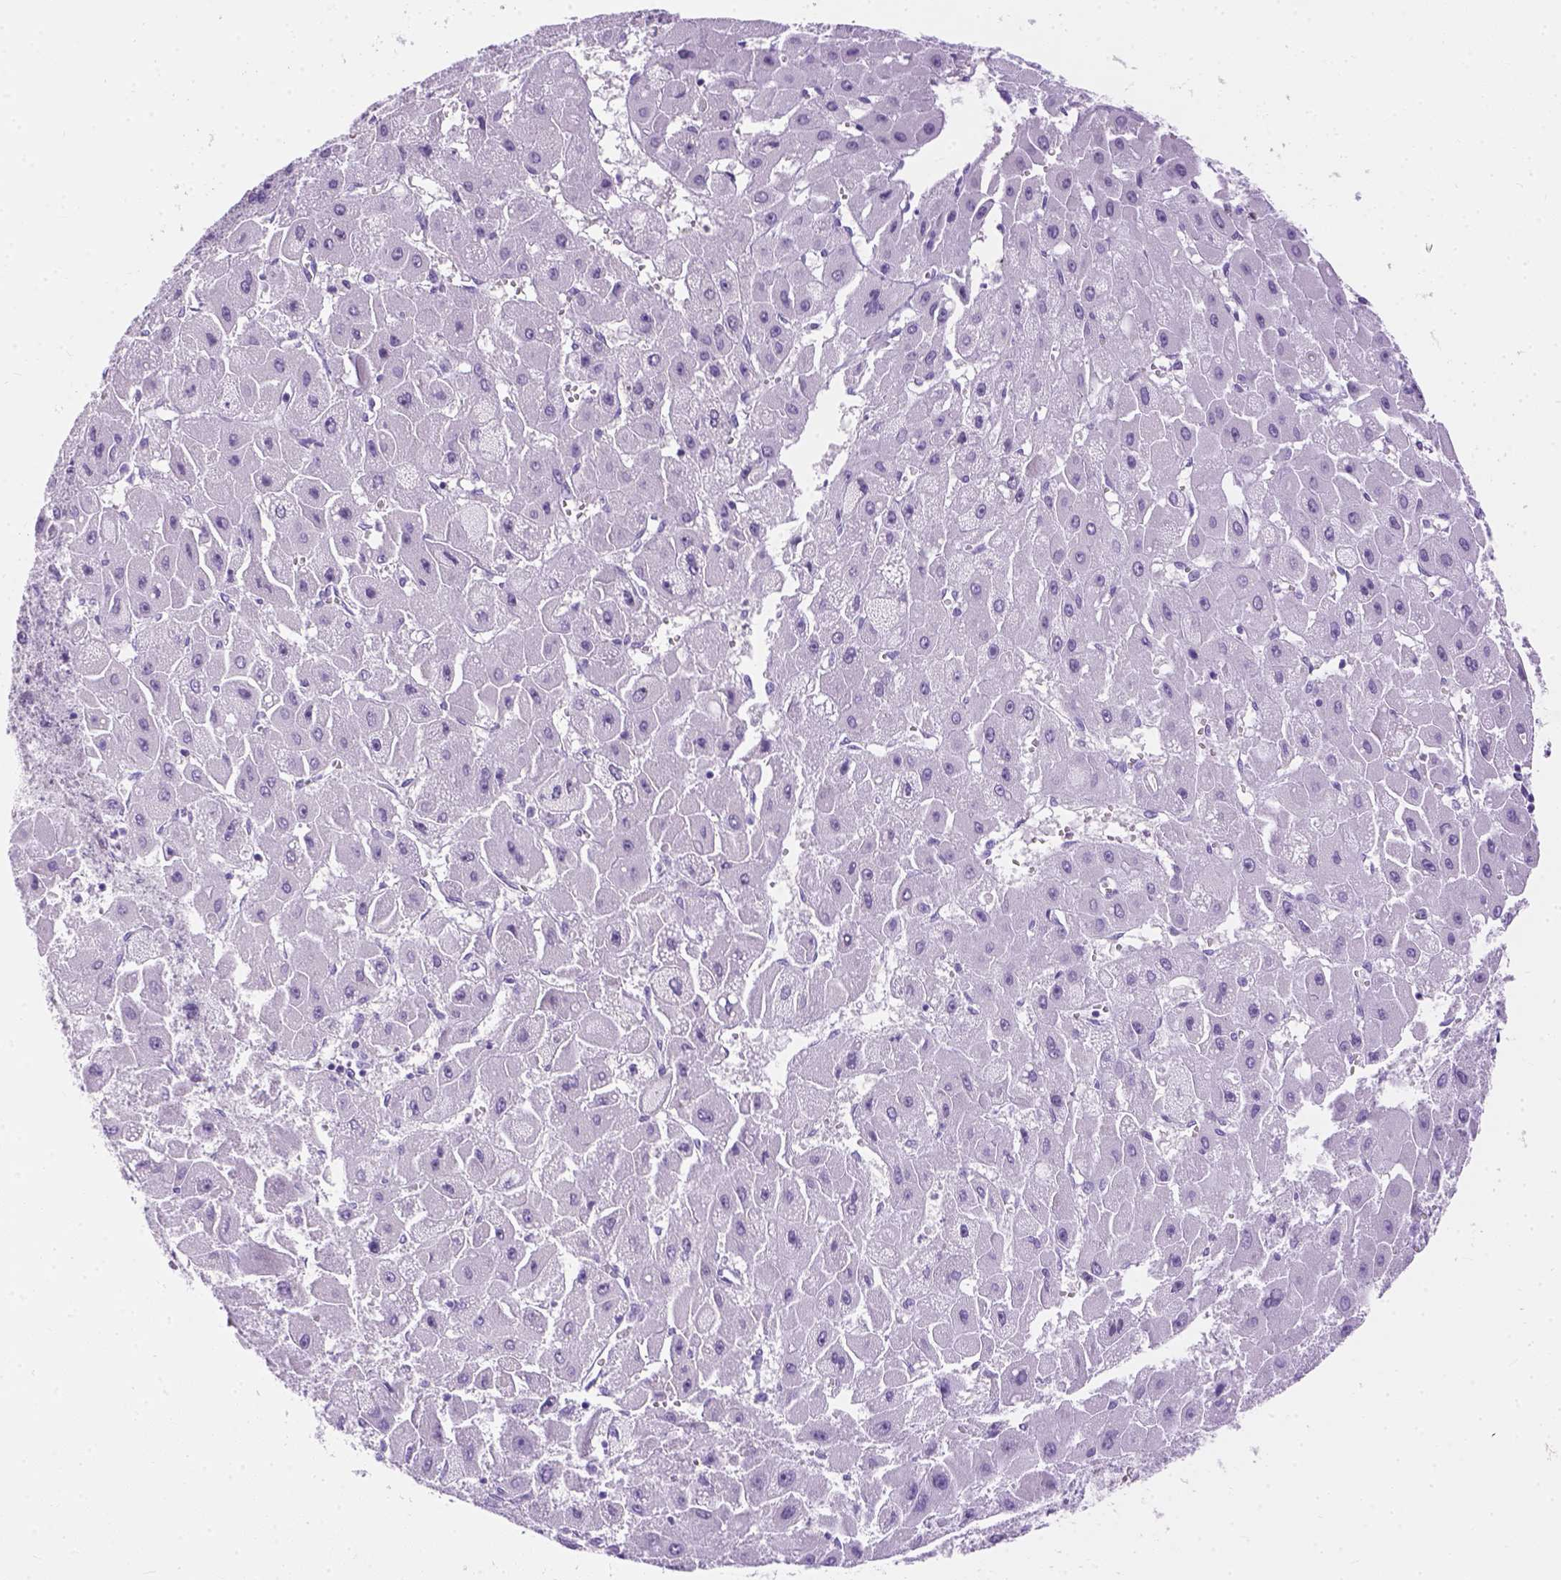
{"staining": {"intensity": "negative", "quantity": "none", "location": "none"}, "tissue": "liver cancer", "cell_type": "Tumor cells", "image_type": "cancer", "snomed": [{"axis": "morphology", "description": "Carcinoma, Hepatocellular, NOS"}, {"axis": "topography", "description": "Liver"}], "caption": "Immunohistochemistry of human hepatocellular carcinoma (liver) exhibits no expression in tumor cells.", "gene": "TMEM38A", "patient": {"sex": "female", "age": 25}}